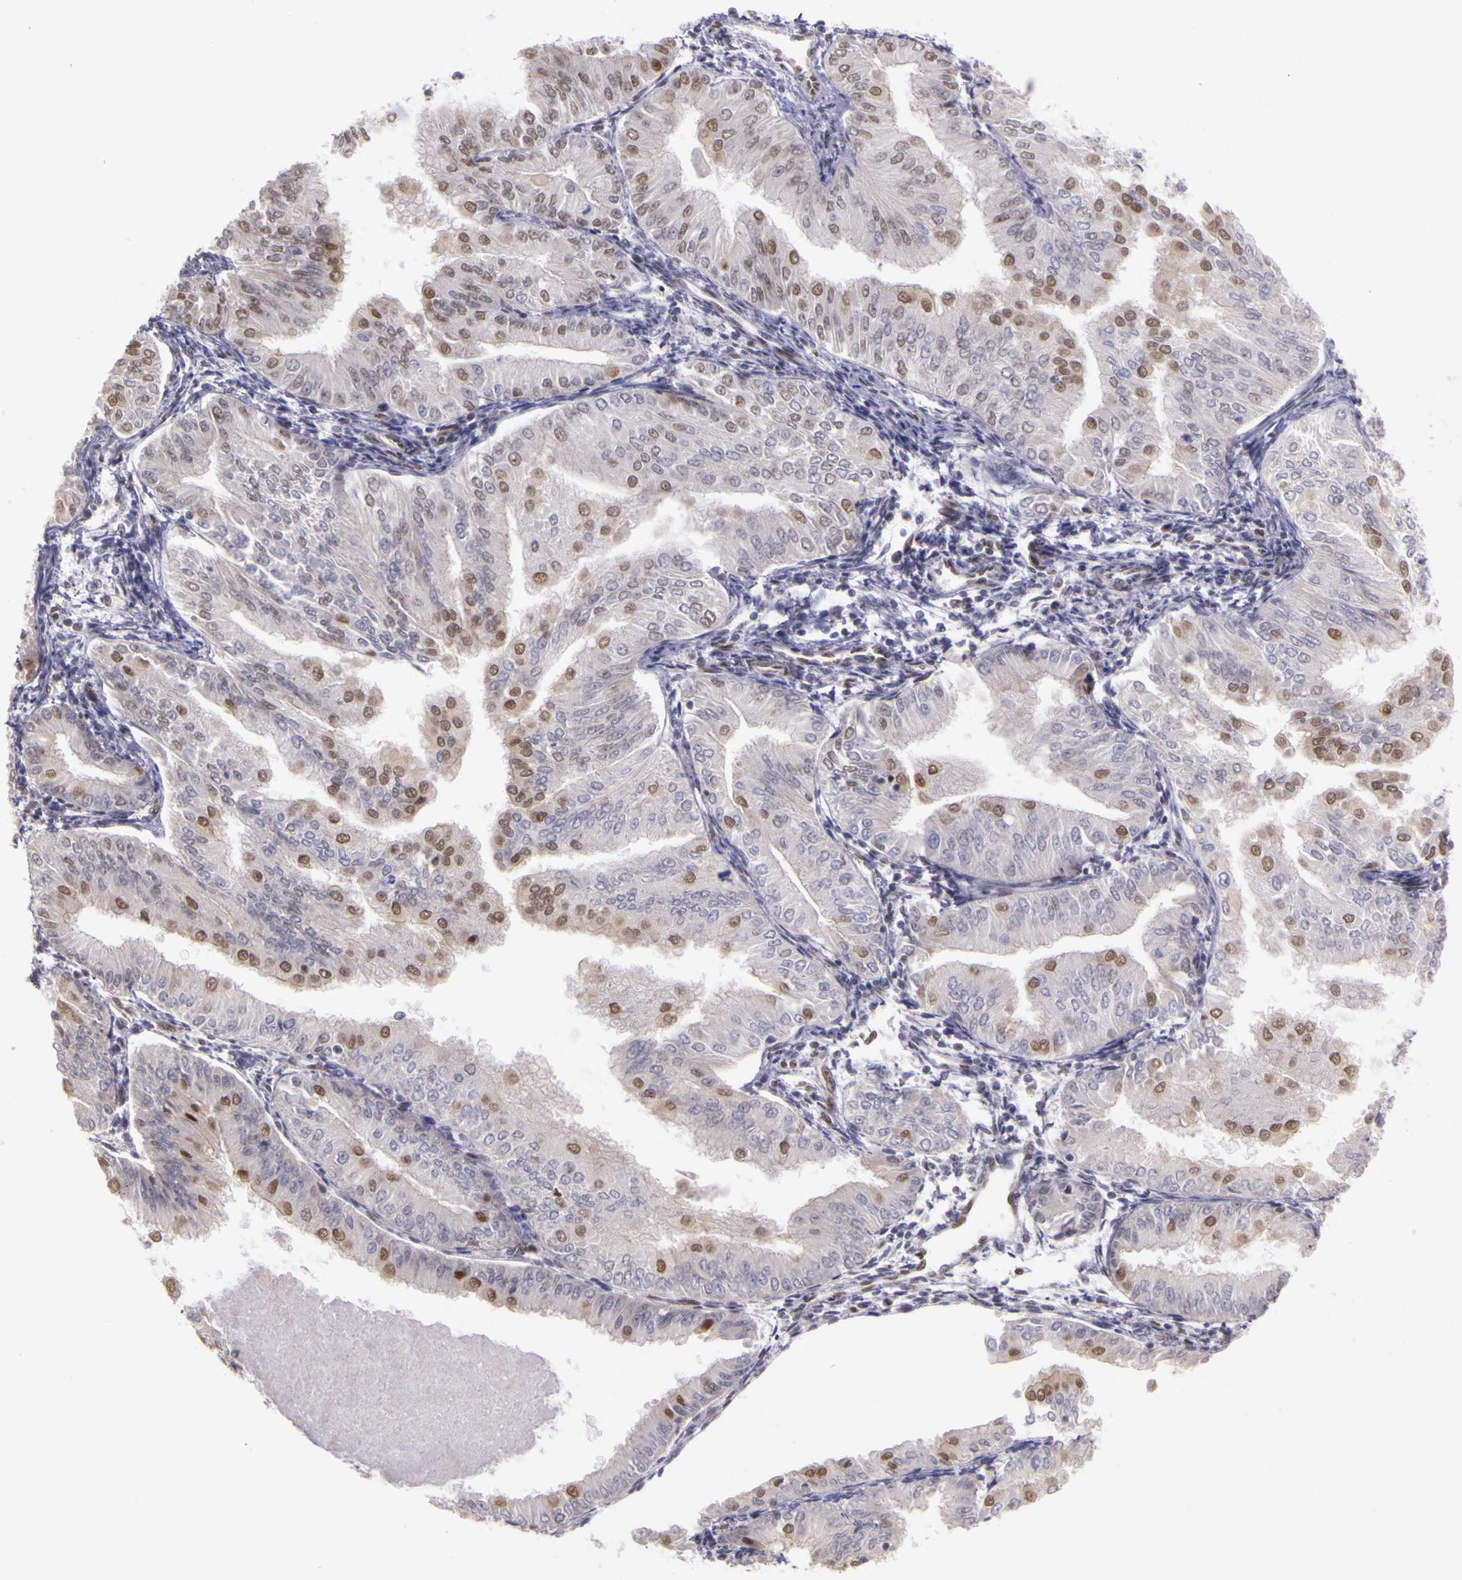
{"staining": {"intensity": "moderate", "quantity": "25%-75%", "location": "nuclear"}, "tissue": "endometrial cancer", "cell_type": "Tumor cells", "image_type": "cancer", "snomed": [{"axis": "morphology", "description": "Adenocarcinoma, NOS"}, {"axis": "topography", "description": "Endometrium"}], "caption": "Human adenocarcinoma (endometrial) stained with a brown dye displays moderate nuclear positive expression in about 25%-75% of tumor cells.", "gene": "WDR13", "patient": {"sex": "female", "age": 53}}